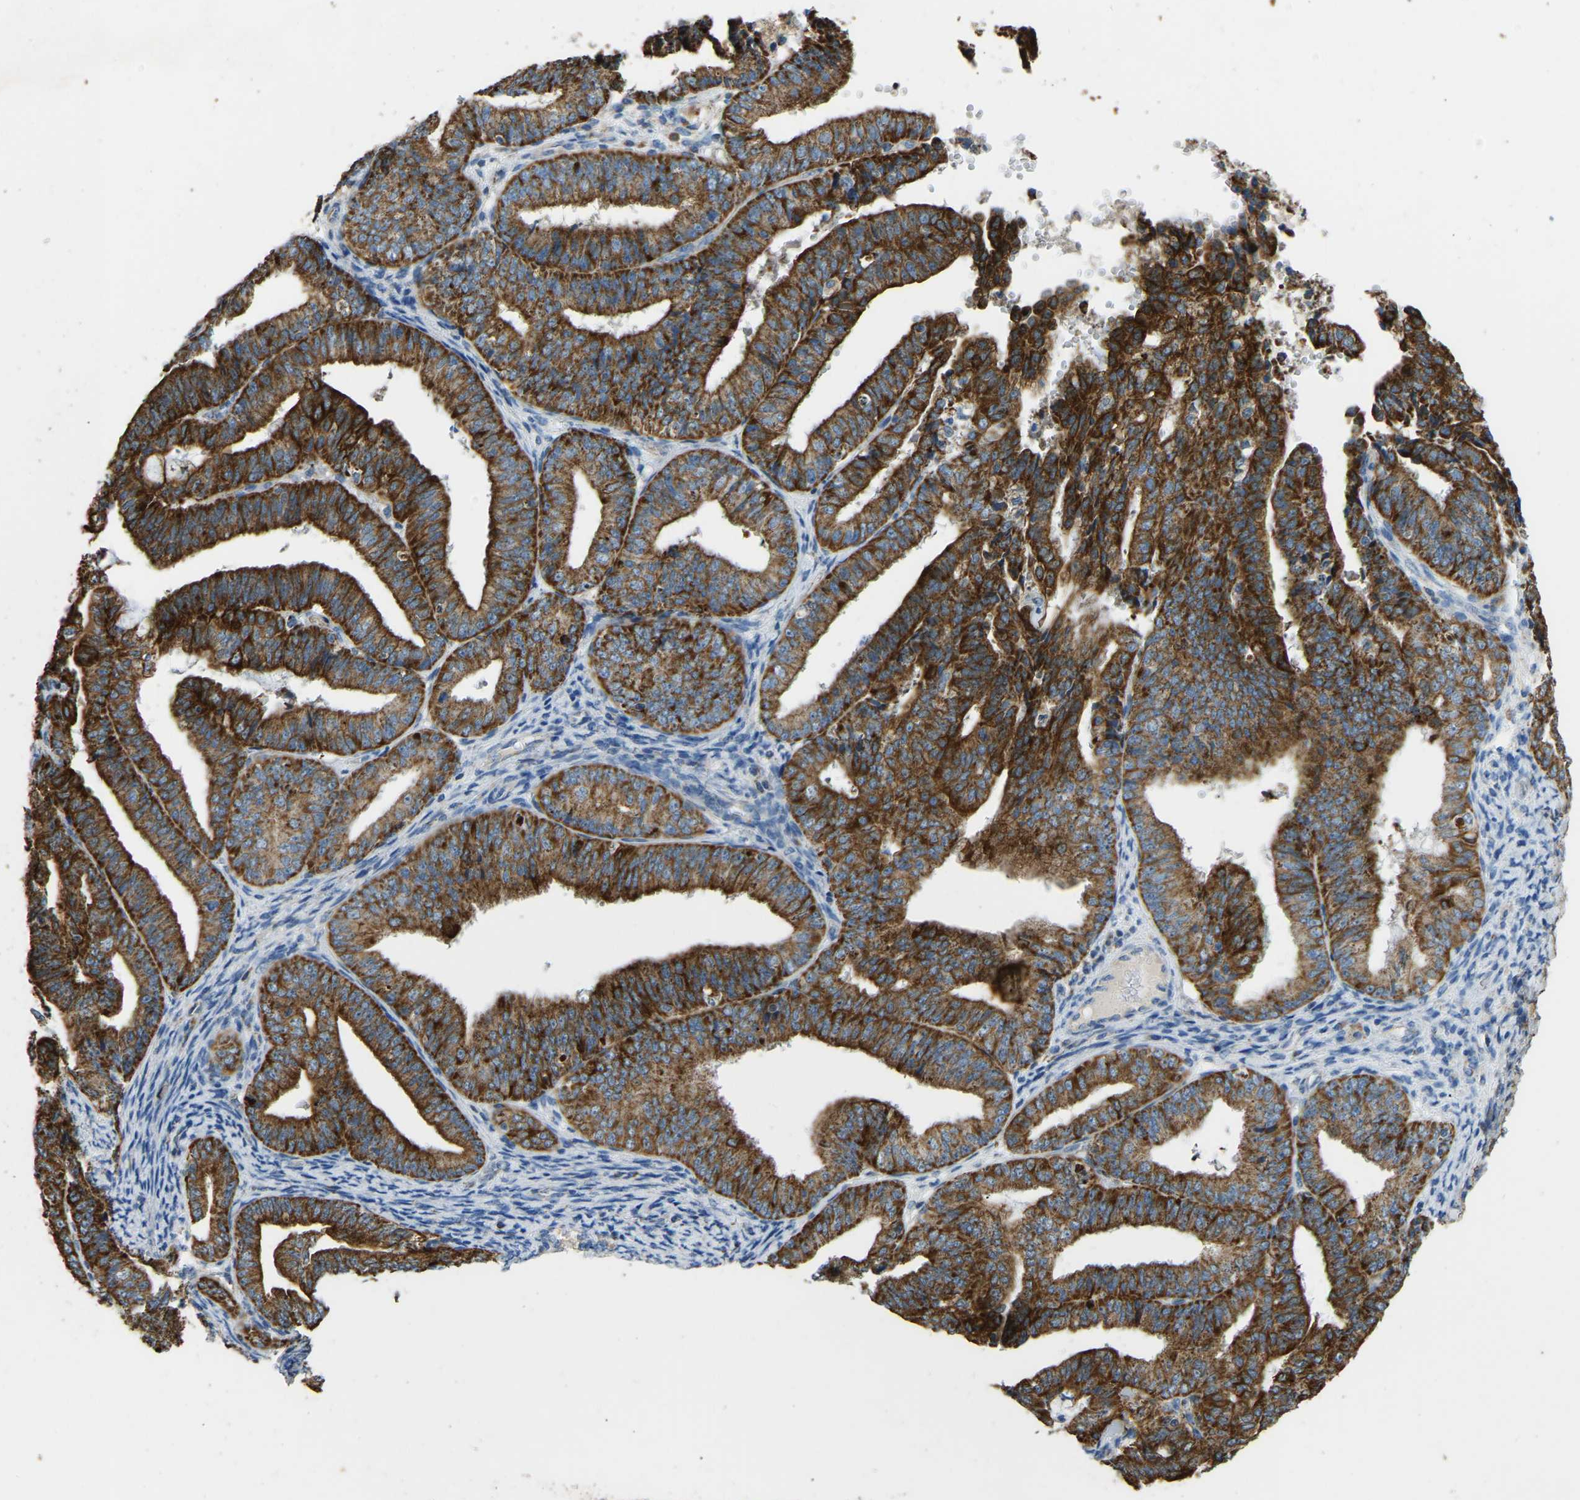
{"staining": {"intensity": "strong", "quantity": ">75%", "location": "cytoplasmic/membranous"}, "tissue": "endometrial cancer", "cell_type": "Tumor cells", "image_type": "cancer", "snomed": [{"axis": "morphology", "description": "Adenocarcinoma, NOS"}, {"axis": "topography", "description": "Endometrium"}], "caption": "IHC micrograph of human endometrial cancer (adenocarcinoma) stained for a protein (brown), which demonstrates high levels of strong cytoplasmic/membranous expression in approximately >75% of tumor cells.", "gene": "ZNF200", "patient": {"sex": "female", "age": 63}}